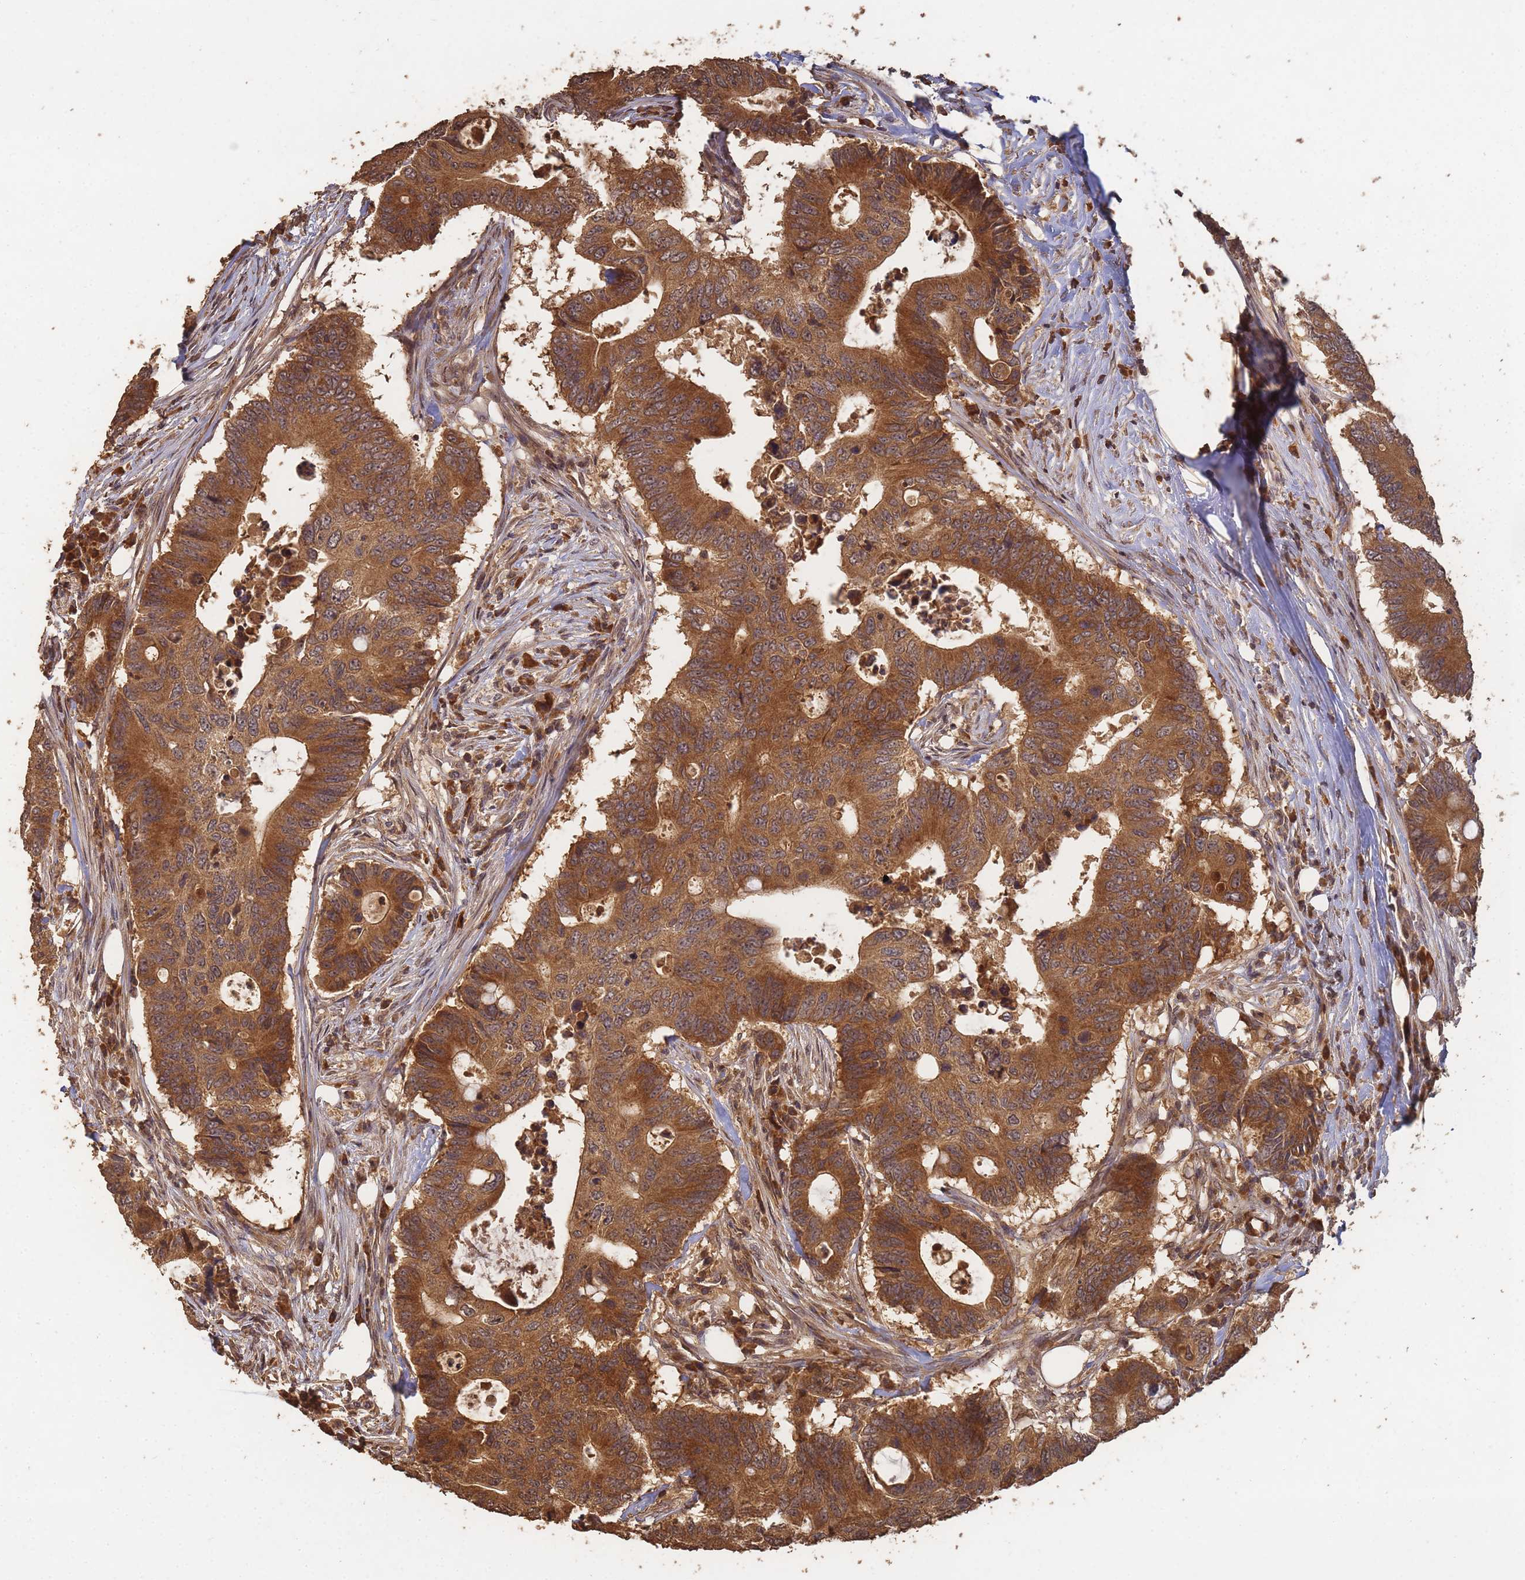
{"staining": {"intensity": "moderate", "quantity": ">75%", "location": "cytoplasmic/membranous,nuclear"}, "tissue": "colorectal cancer", "cell_type": "Tumor cells", "image_type": "cancer", "snomed": [{"axis": "morphology", "description": "Adenocarcinoma, NOS"}, {"axis": "topography", "description": "Colon"}], "caption": "About >75% of tumor cells in colorectal adenocarcinoma exhibit moderate cytoplasmic/membranous and nuclear protein expression as visualized by brown immunohistochemical staining.", "gene": "ALKBH1", "patient": {"sex": "male", "age": 71}}